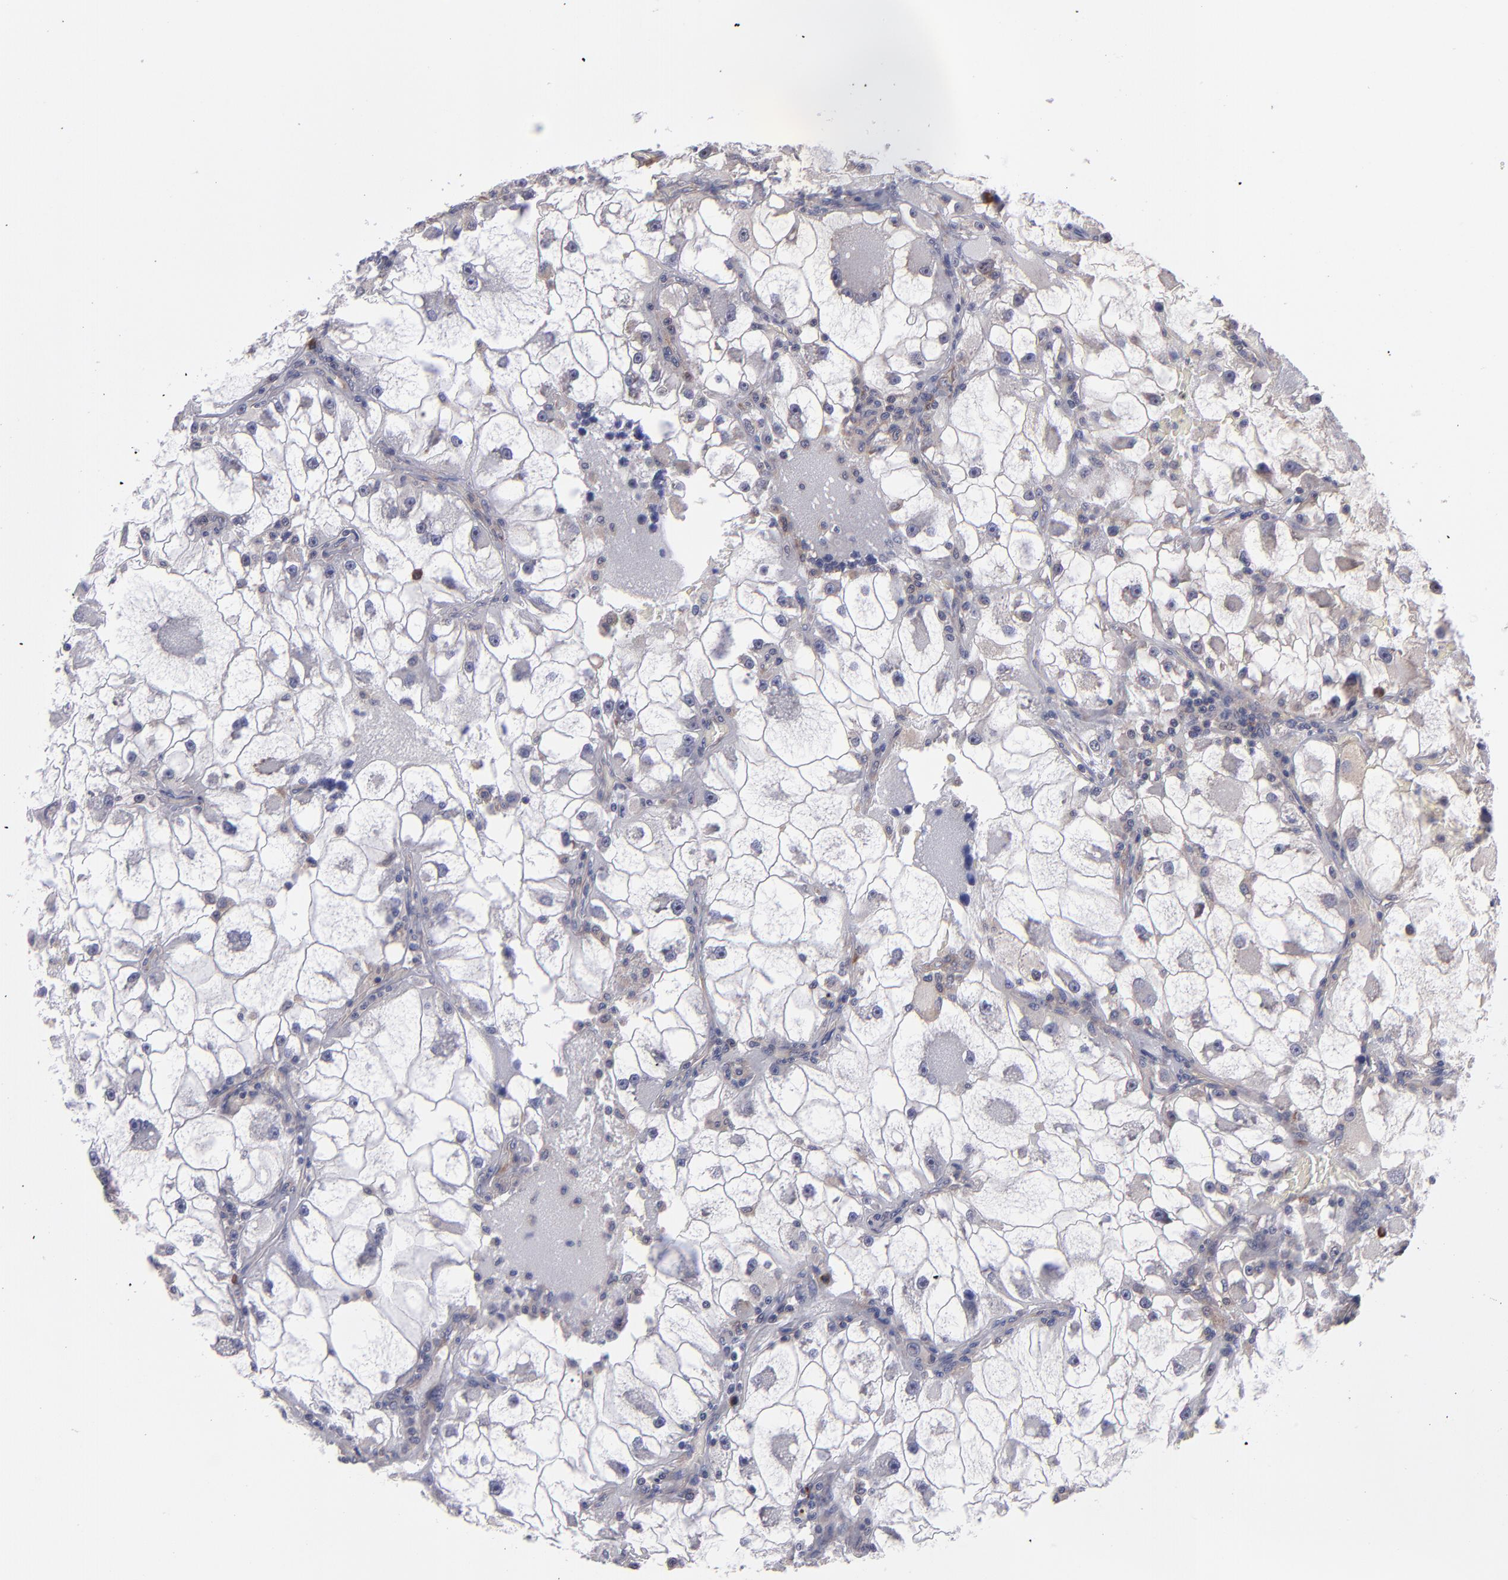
{"staining": {"intensity": "weak", "quantity": "<25%", "location": "cytoplasmic/membranous"}, "tissue": "renal cancer", "cell_type": "Tumor cells", "image_type": "cancer", "snomed": [{"axis": "morphology", "description": "Adenocarcinoma, NOS"}, {"axis": "topography", "description": "Kidney"}], "caption": "DAB immunohistochemical staining of renal adenocarcinoma displays no significant staining in tumor cells.", "gene": "EIF3L", "patient": {"sex": "female", "age": 73}}